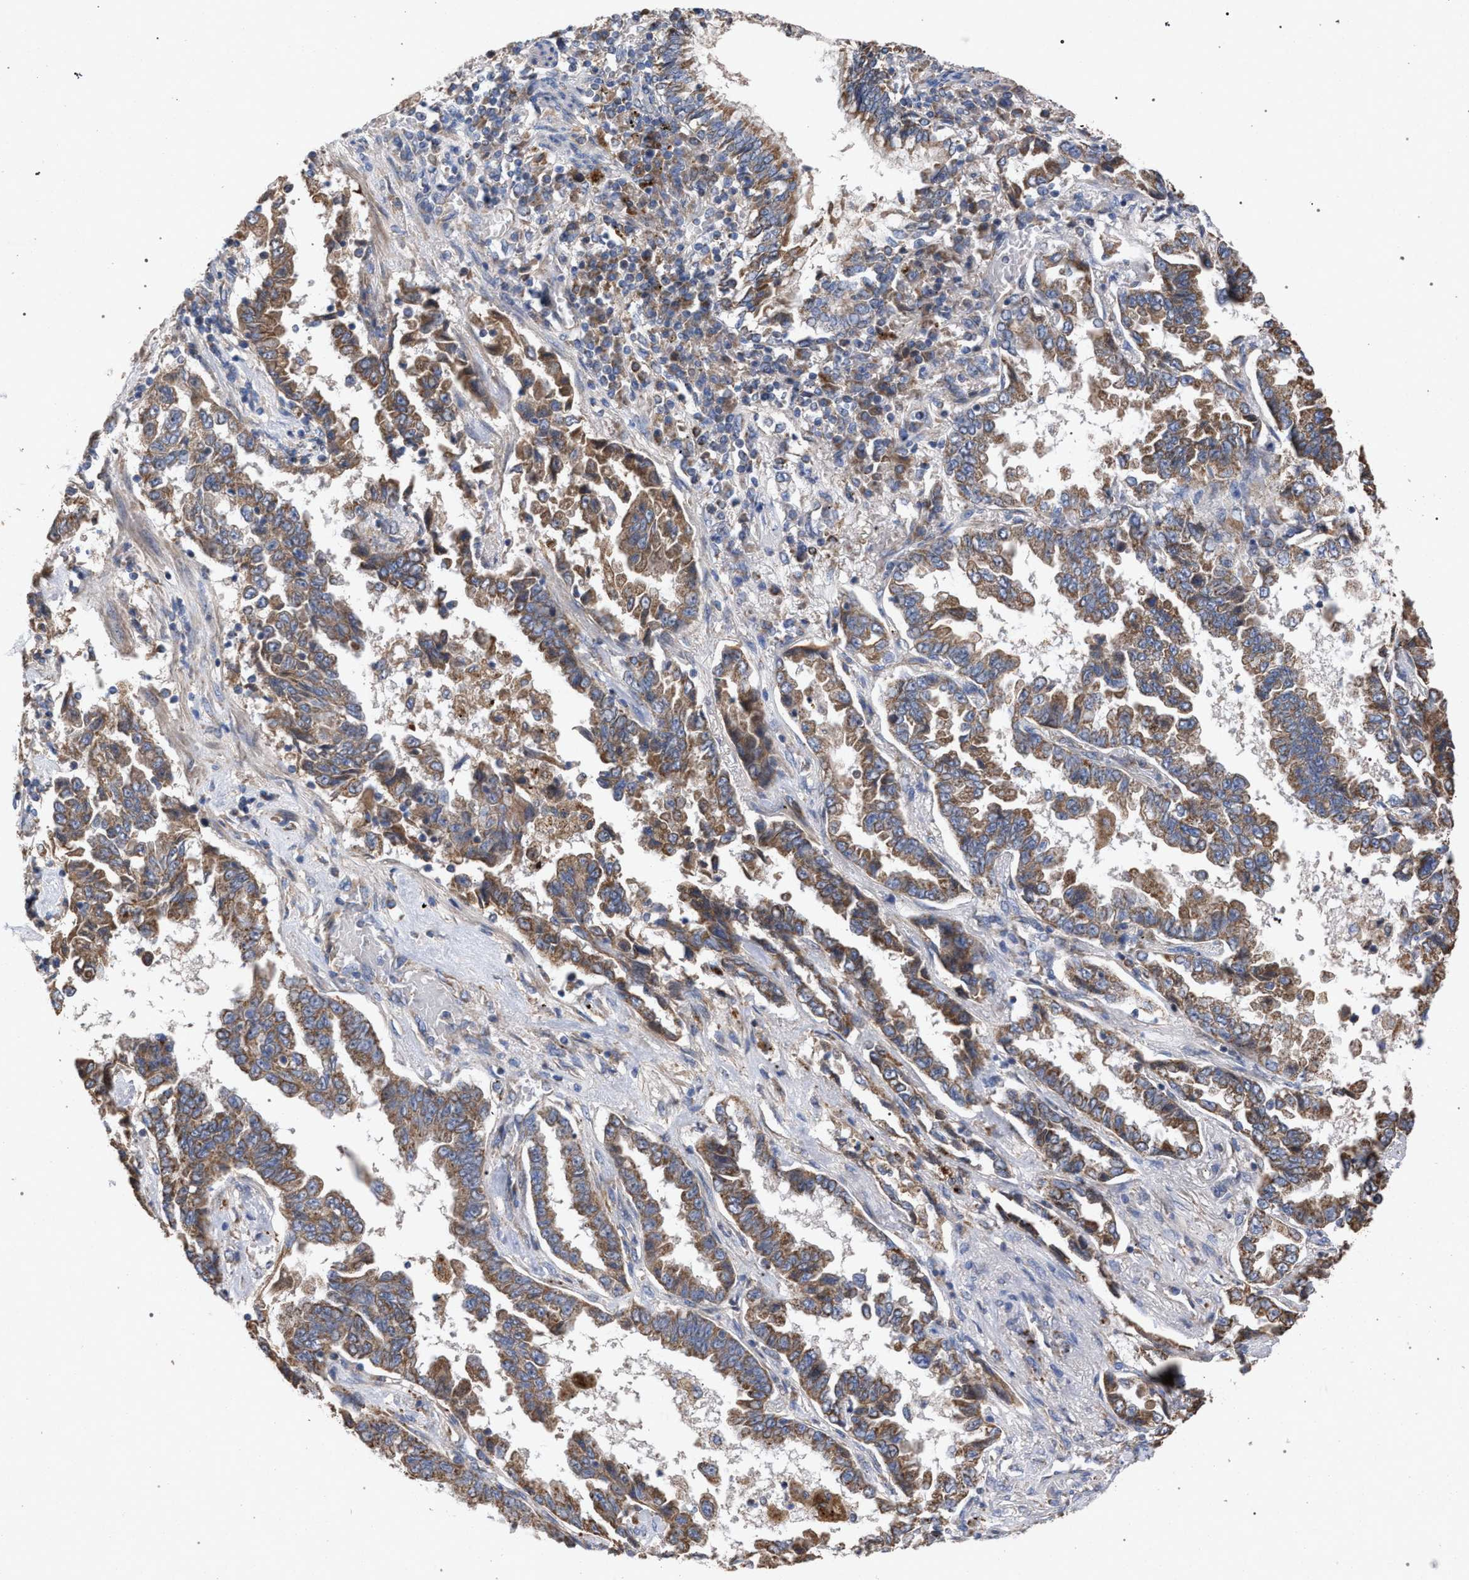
{"staining": {"intensity": "moderate", "quantity": ">75%", "location": "cytoplasmic/membranous"}, "tissue": "lung cancer", "cell_type": "Tumor cells", "image_type": "cancer", "snomed": [{"axis": "morphology", "description": "Adenocarcinoma, NOS"}, {"axis": "topography", "description": "Lung"}], "caption": "Immunohistochemical staining of human adenocarcinoma (lung) exhibits medium levels of moderate cytoplasmic/membranous protein staining in approximately >75% of tumor cells. (Brightfield microscopy of DAB IHC at high magnification).", "gene": "BCL2L12", "patient": {"sex": "female", "age": 51}}